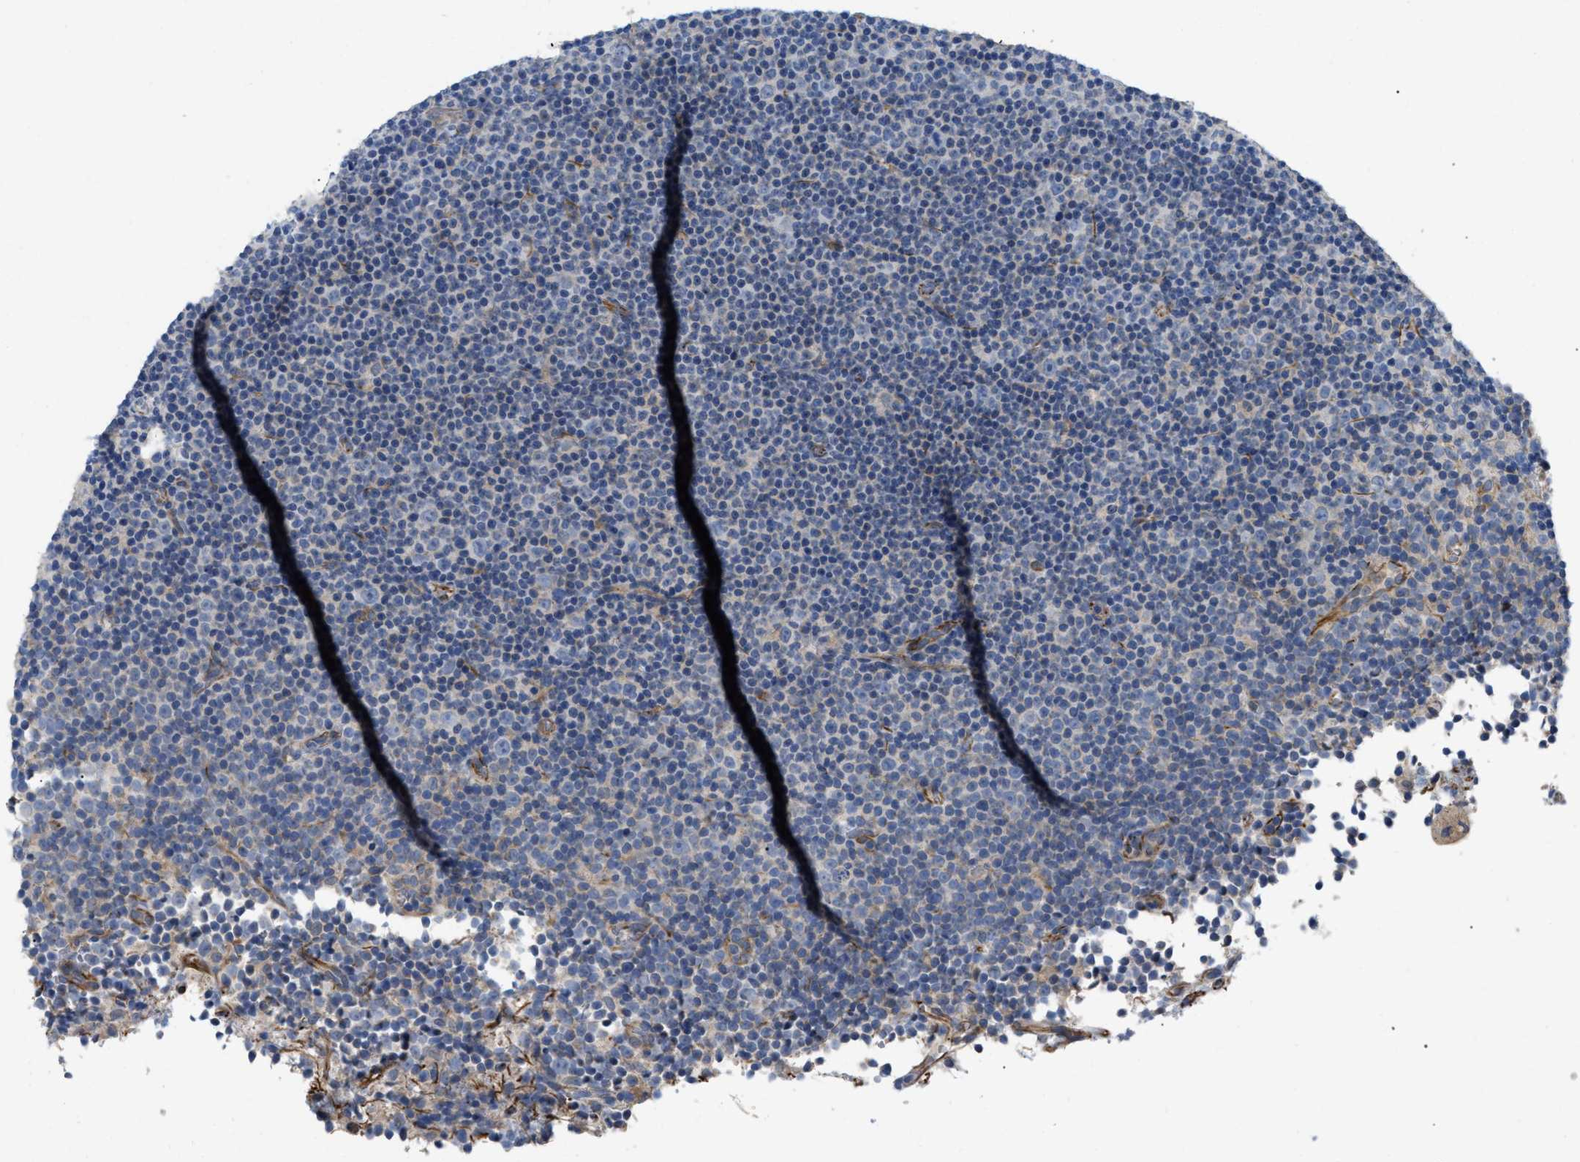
{"staining": {"intensity": "negative", "quantity": "none", "location": "none"}, "tissue": "lymphoma", "cell_type": "Tumor cells", "image_type": "cancer", "snomed": [{"axis": "morphology", "description": "Malignant lymphoma, non-Hodgkin's type, Low grade"}, {"axis": "topography", "description": "Lymph node"}], "caption": "The immunohistochemistry micrograph has no significant positivity in tumor cells of lymphoma tissue.", "gene": "DHX58", "patient": {"sex": "female", "age": 67}}